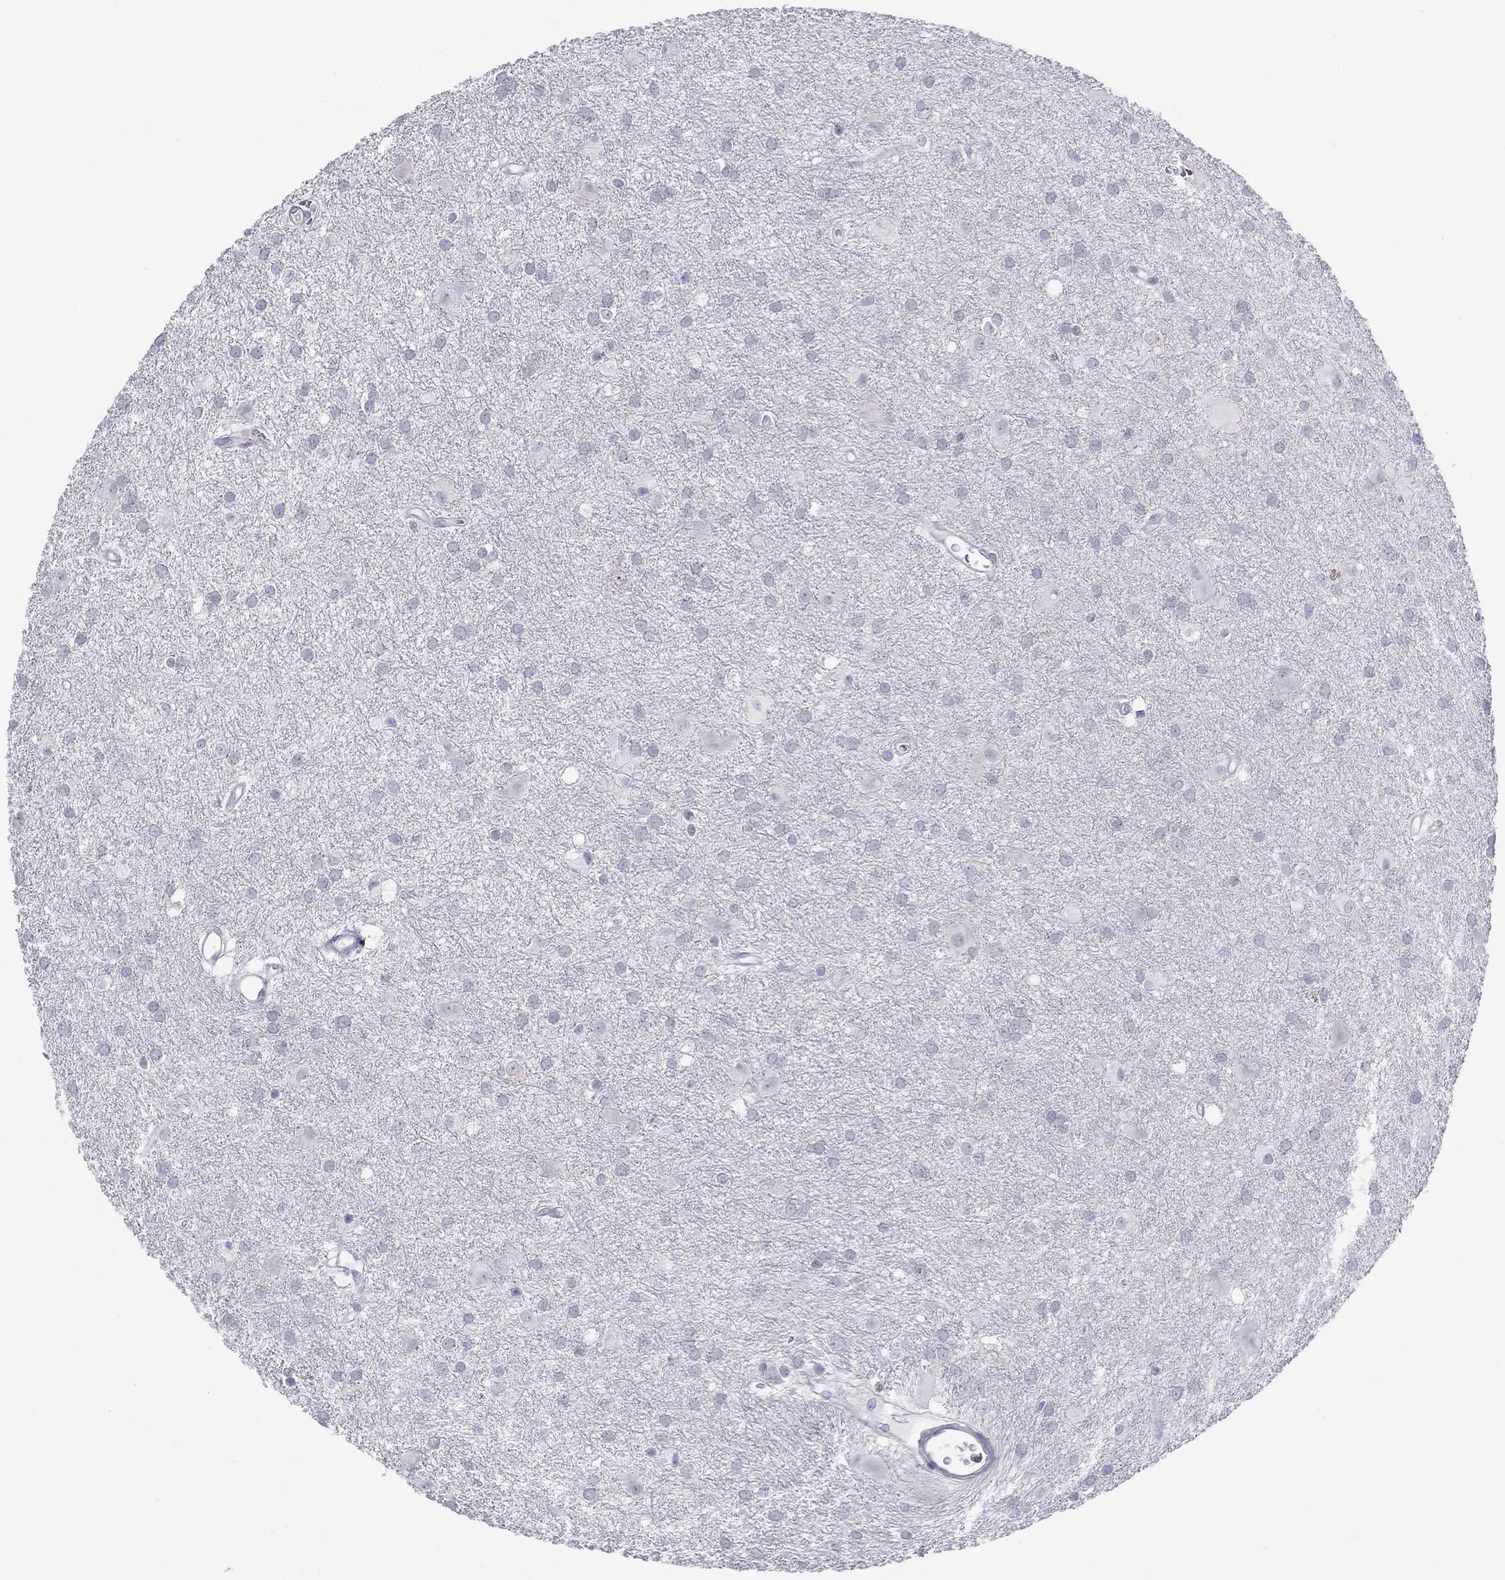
{"staining": {"intensity": "negative", "quantity": "none", "location": "none"}, "tissue": "glioma", "cell_type": "Tumor cells", "image_type": "cancer", "snomed": [{"axis": "morphology", "description": "Glioma, malignant, Low grade"}, {"axis": "topography", "description": "Brain"}], "caption": "IHC of human glioma reveals no expression in tumor cells.", "gene": "CACNA1A", "patient": {"sex": "male", "age": 58}}